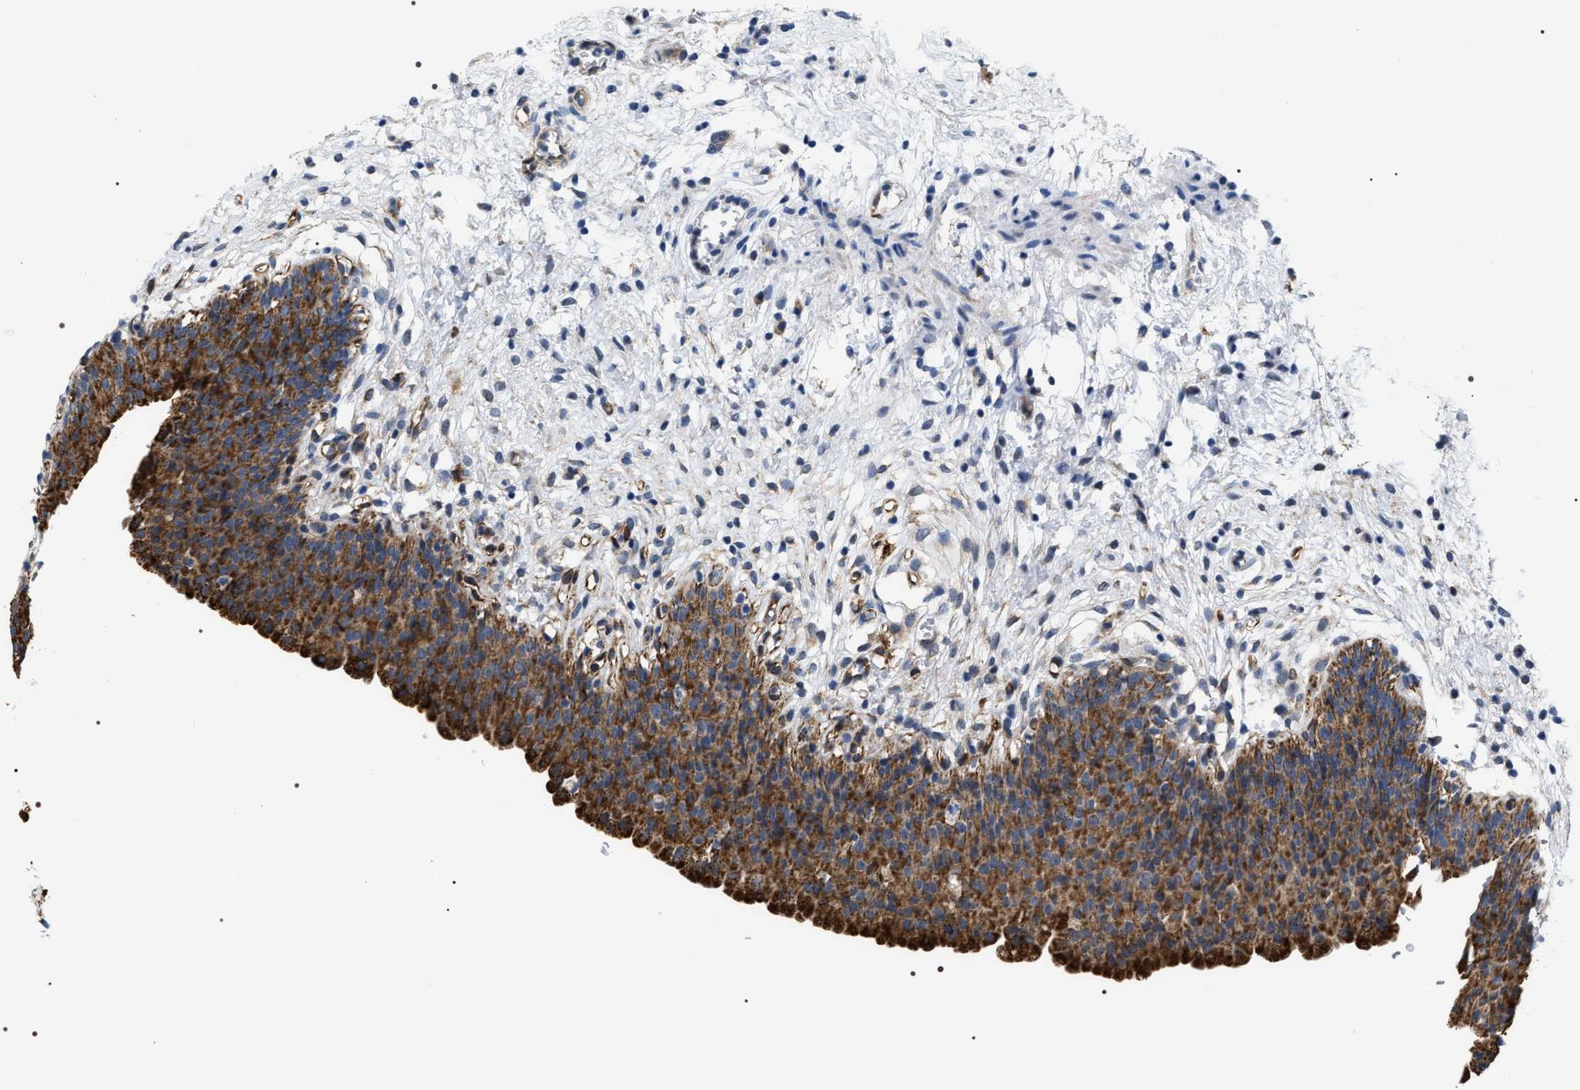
{"staining": {"intensity": "strong", "quantity": ">75%", "location": "cytoplasmic/membranous"}, "tissue": "urinary bladder", "cell_type": "Urothelial cells", "image_type": "normal", "snomed": [{"axis": "morphology", "description": "Normal tissue, NOS"}, {"axis": "topography", "description": "Urinary bladder"}], "caption": "This image displays IHC staining of unremarkable urinary bladder, with high strong cytoplasmic/membranous staining in about >75% of urothelial cells.", "gene": "PKD1L1", "patient": {"sex": "male", "age": 37}}